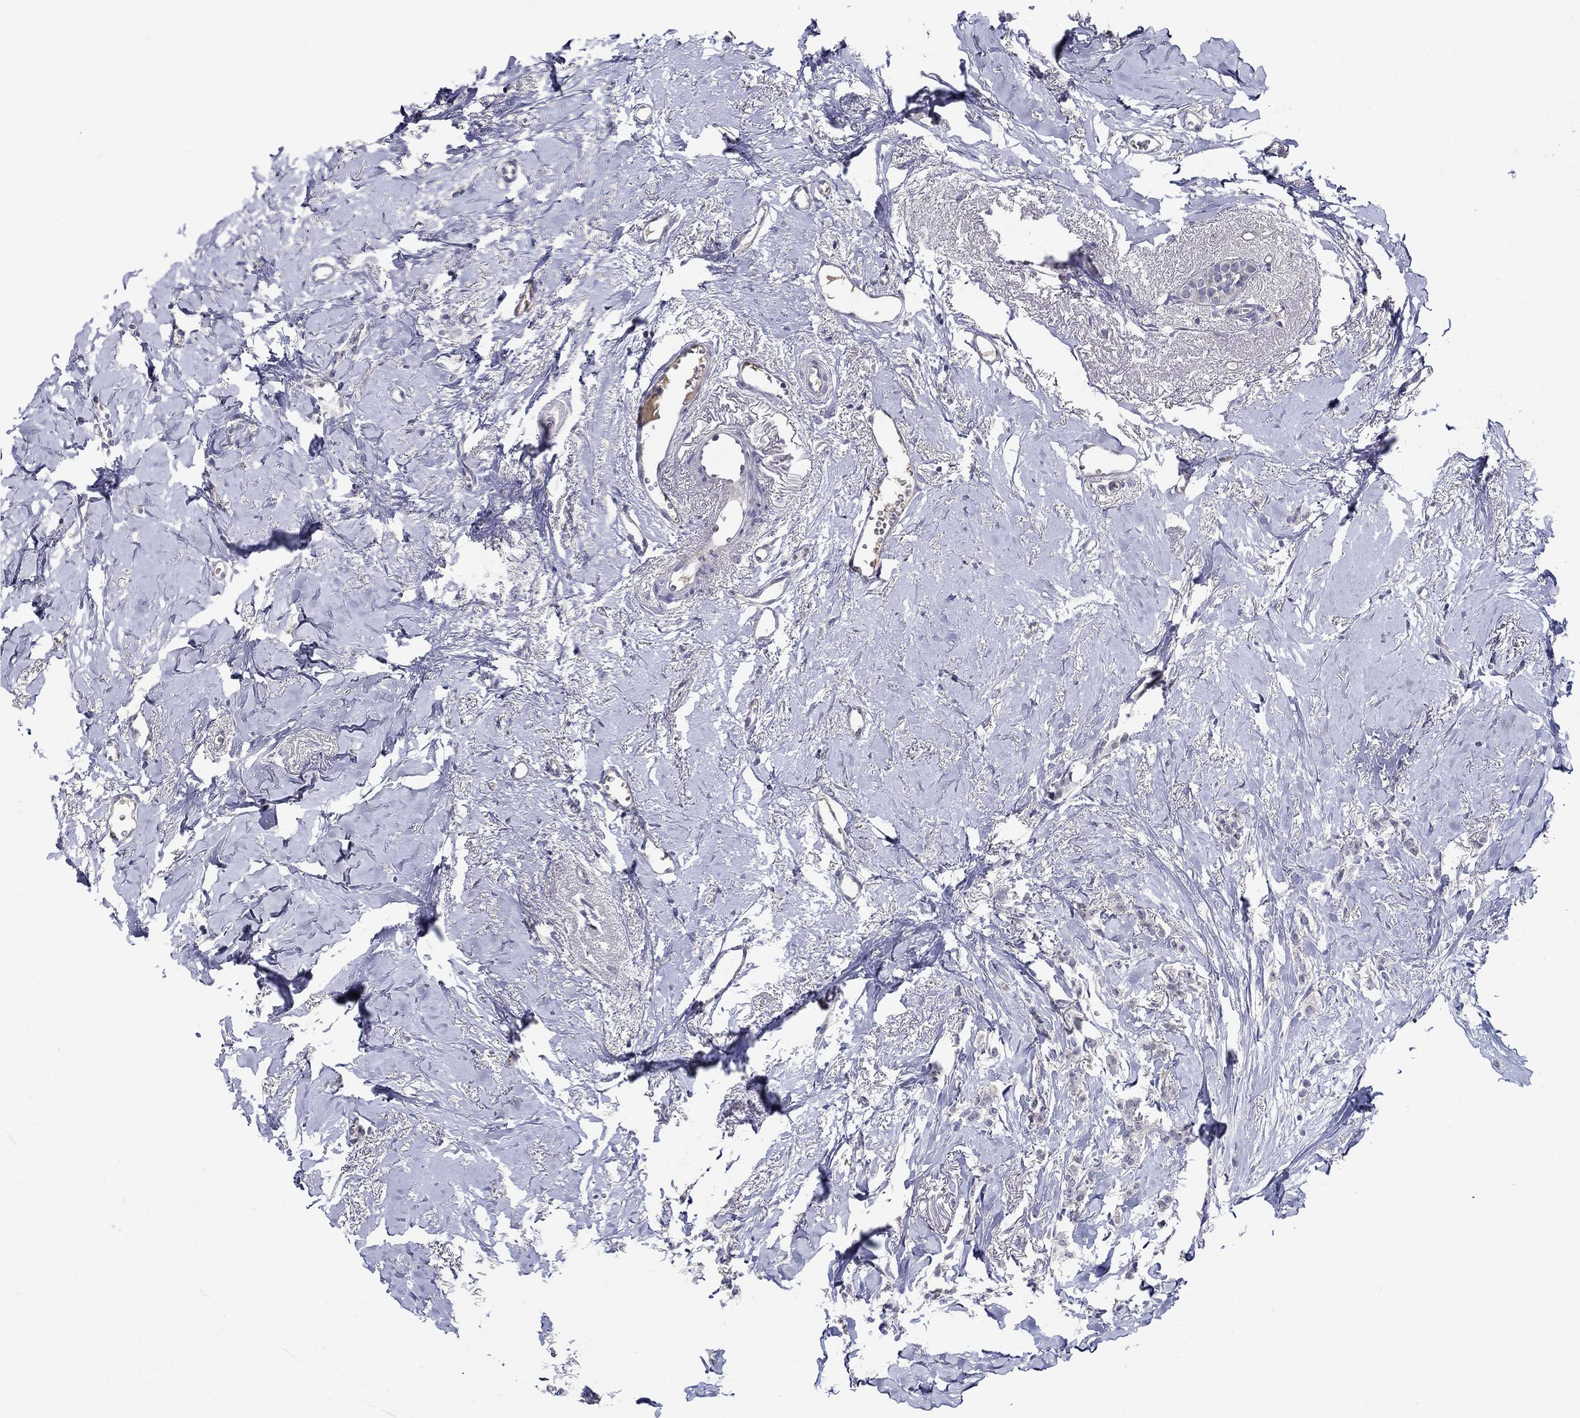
{"staining": {"intensity": "negative", "quantity": "none", "location": "none"}, "tissue": "breast cancer", "cell_type": "Tumor cells", "image_type": "cancer", "snomed": [{"axis": "morphology", "description": "Duct carcinoma"}, {"axis": "topography", "description": "Breast"}], "caption": "Immunohistochemistry (IHC) of breast cancer (invasive ductal carcinoma) reveals no staining in tumor cells.", "gene": "SLC30A3", "patient": {"sex": "female", "age": 85}}